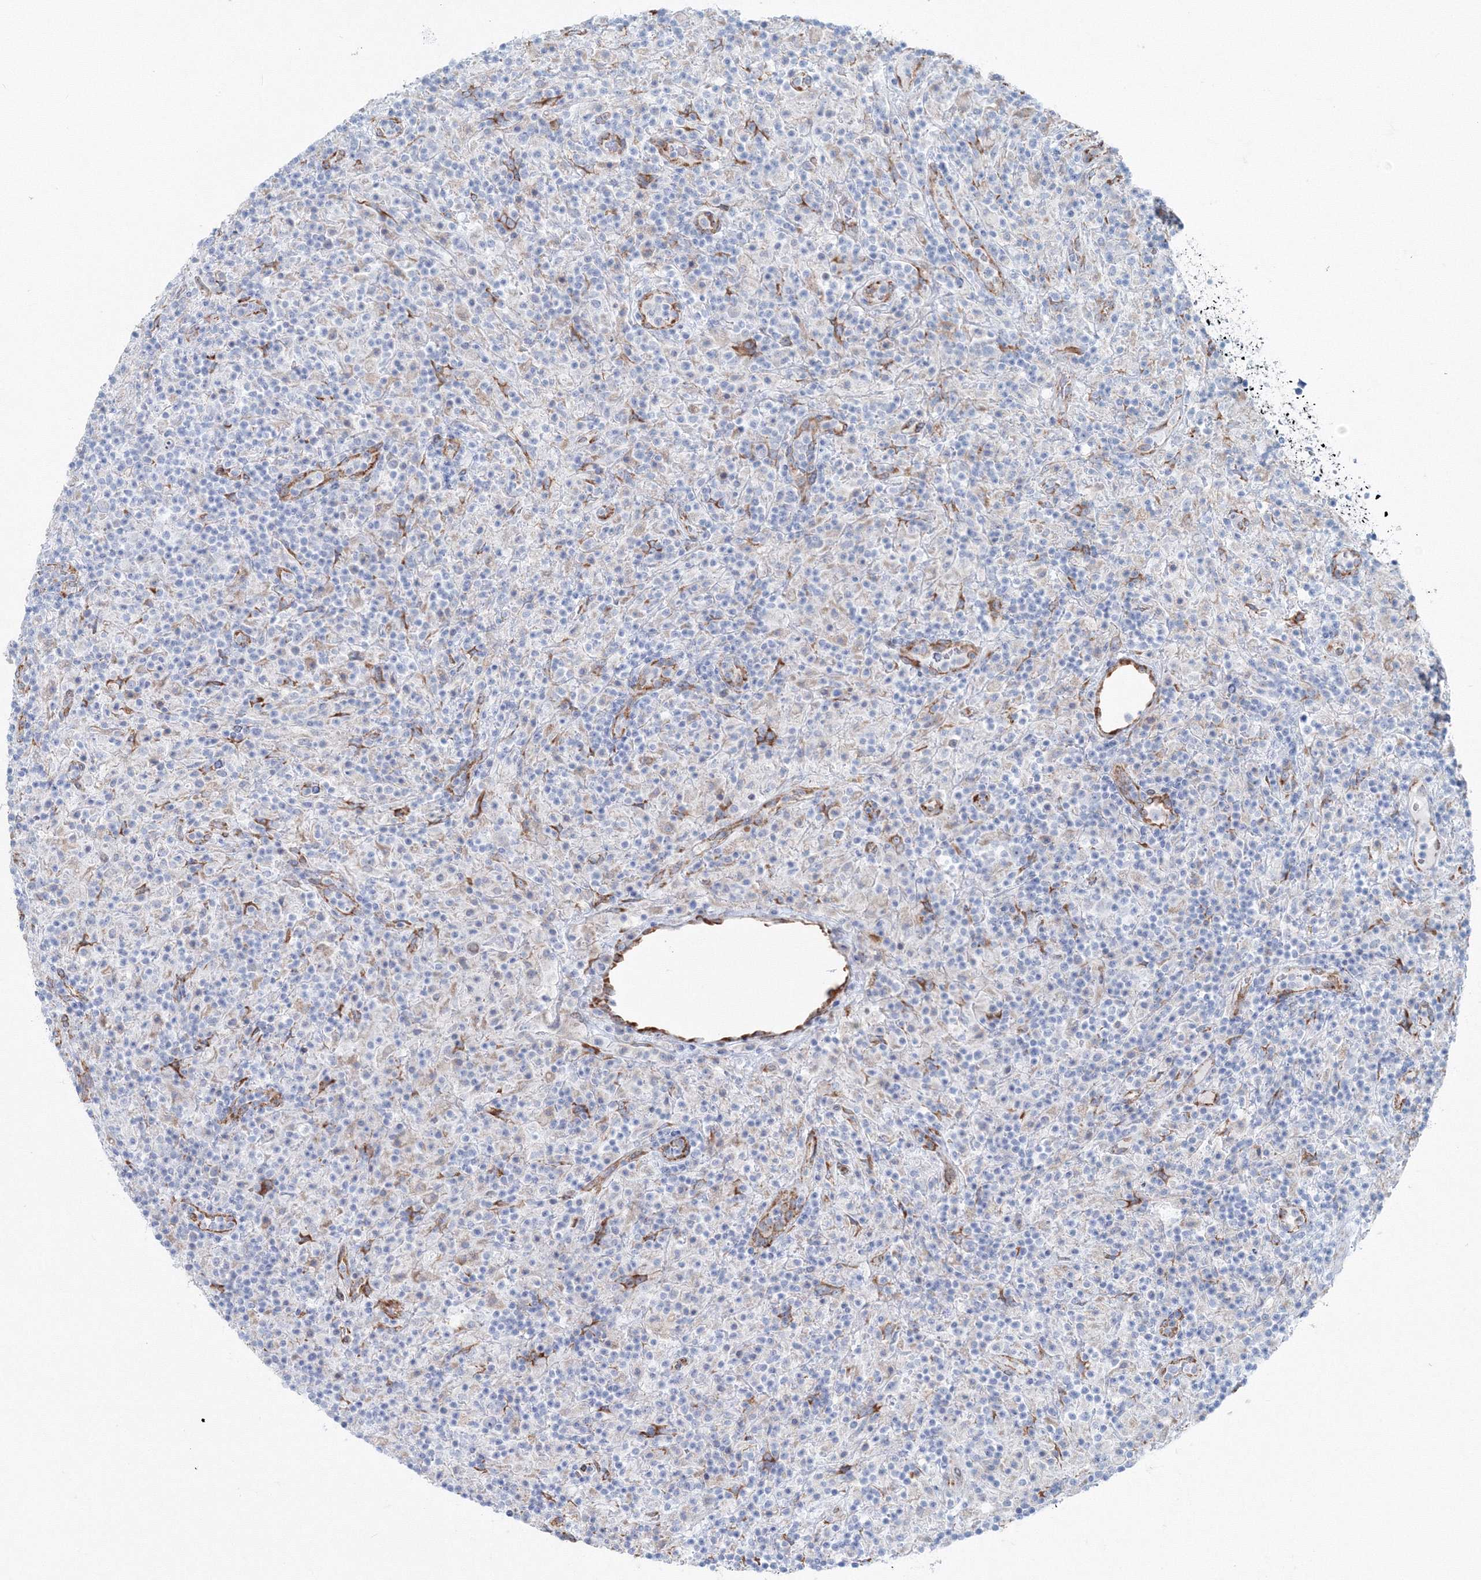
{"staining": {"intensity": "negative", "quantity": "none", "location": "none"}, "tissue": "lymphoma", "cell_type": "Tumor cells", "image_type": "cancer", "snomed": [{"axis": "morphology", "description": "Hodgkin's disease, NOS"}, {"axis": "topography", "description": "Lymph node"}], "caption": "Tumor cells are negative for protein expression in human Hodgkin's disease. (Brightfield microscopy of DAB IHC at high magnification).", "gene": "RCN1", "patient": {"sex": "male", "age": 70}}